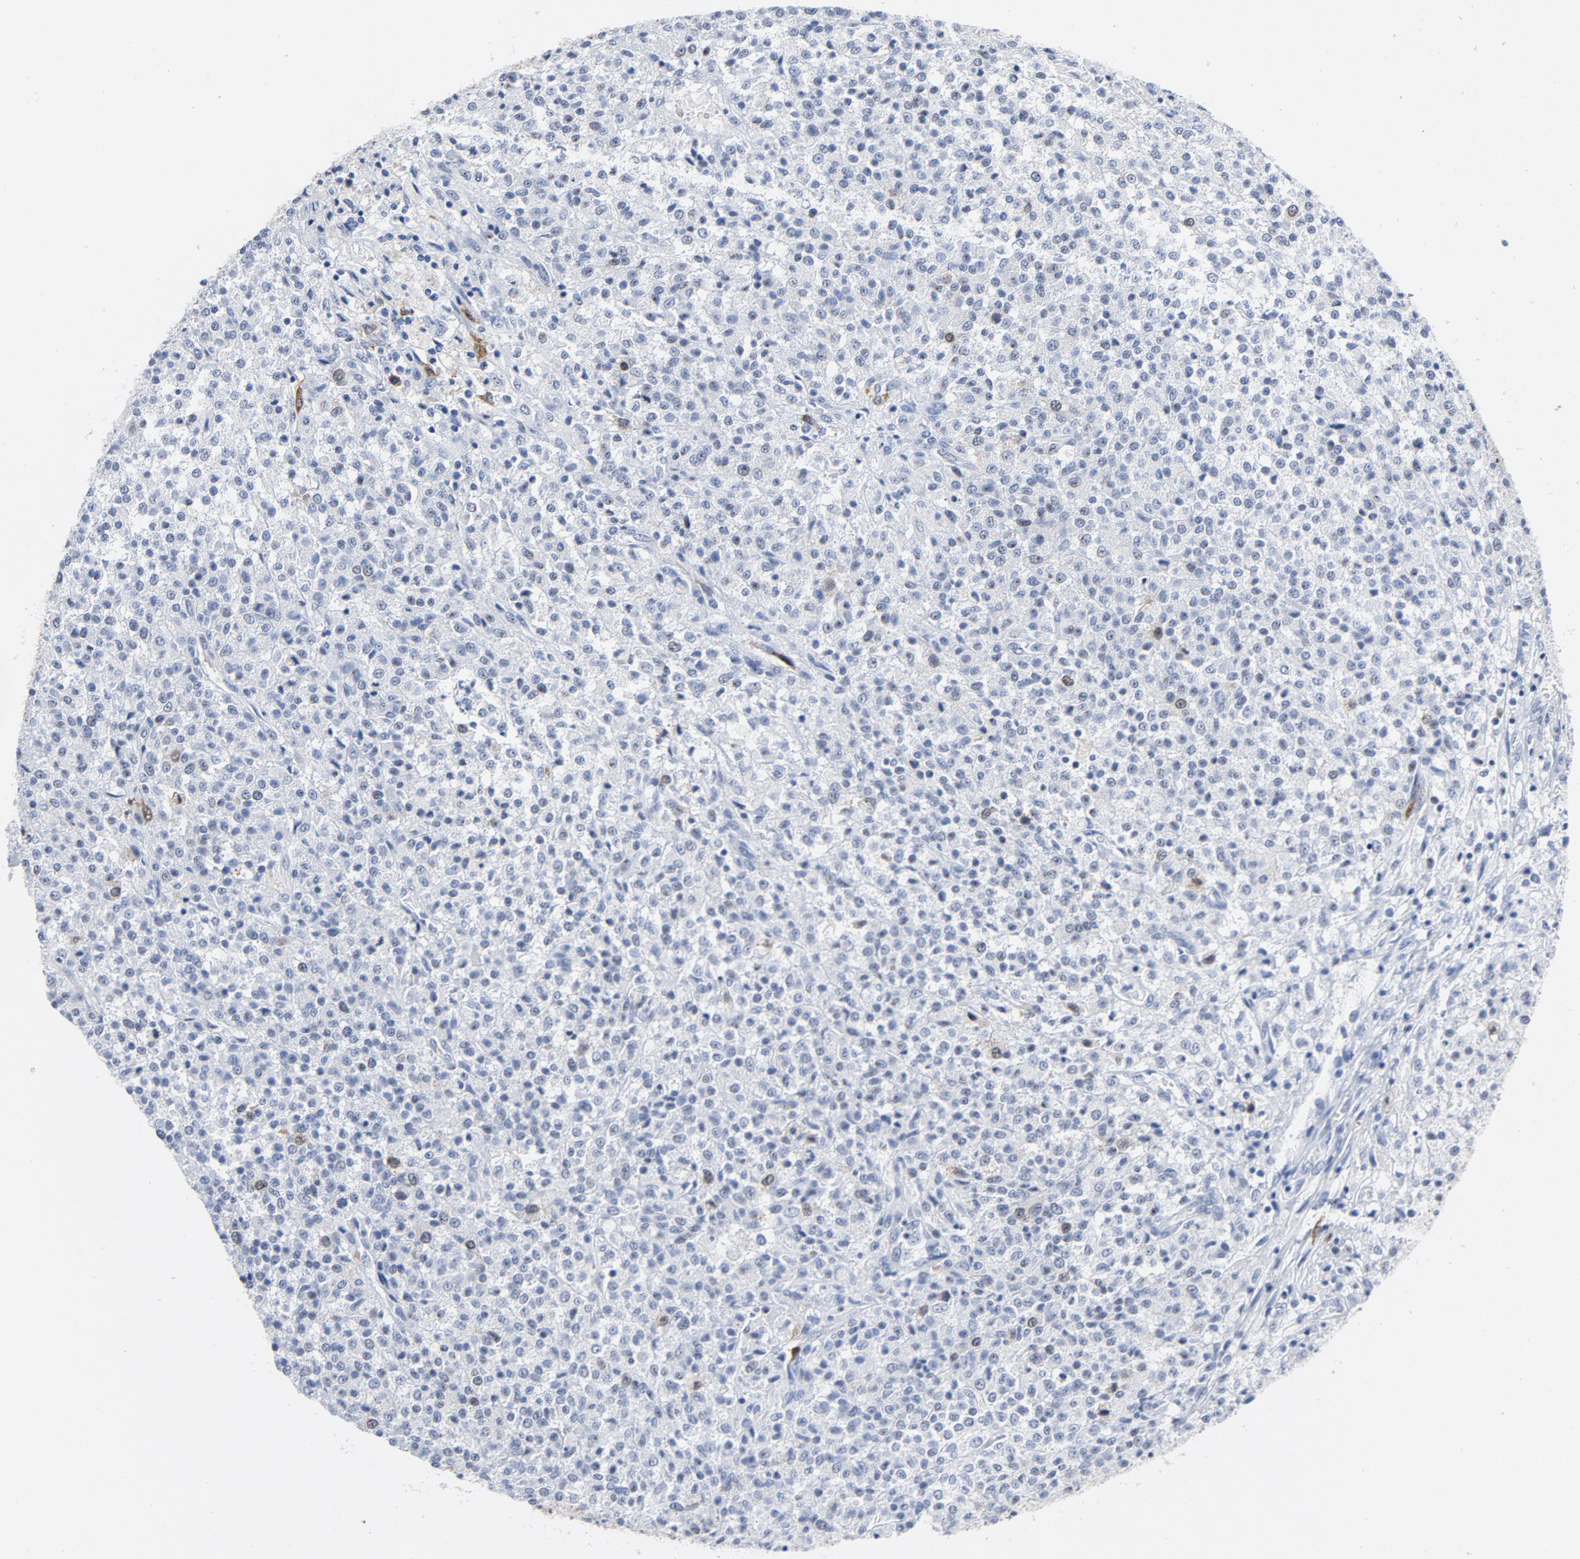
{"staining": {"intensity": "weak", "quantity": "<25%", "location": "nuclear"}, "tissue": "testis cancer", "cell_type": "Tumor cells", "image_type": "cancer", "snomed": [{"axis": "morphology", "description": "Seminoma, NOS"}, {"axis": "topography", "description": "Testis"}], "caption": "The IHC micrograph has no significant positivity in tumor cells of seminoma (testis) tissue.", "gene": "CDC20", "patient": {"sex": "male", "age": 59}}